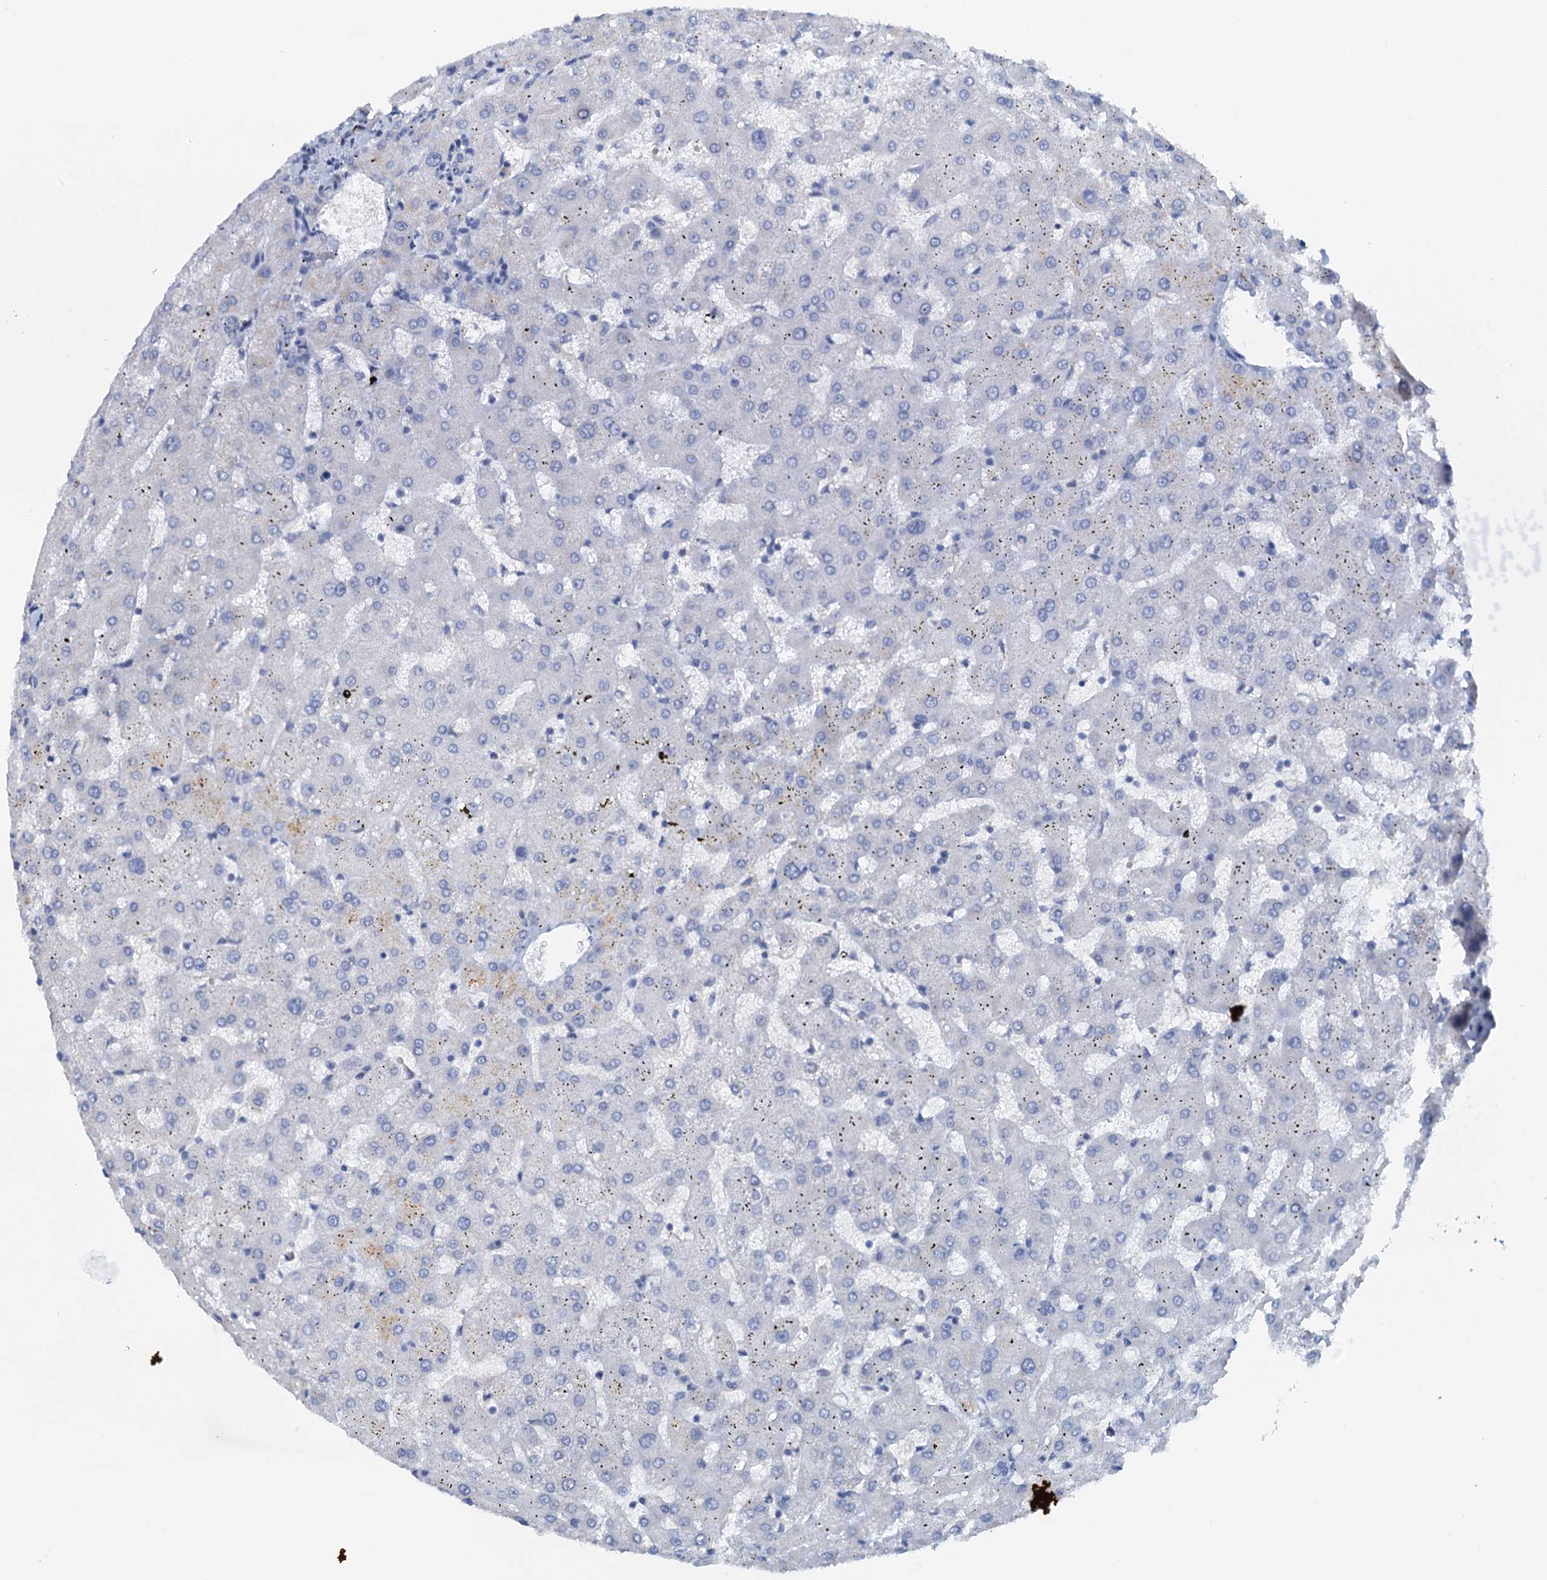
{"staining": {"intensity": "negative", "quantity": "none", "location": "none"}, "tissue": "liver", "cell_type": "Cholangiocytes", "image_type": "normal", "snomed": [{"axis": "morphology", "description": "Normal tissue, NOS"}, {"axis": "topography", "description": "Liver"}], "caption": "This is a image of immunohistochemistry staining of benign liver, which shows no staining in cholangiocytes.", "gene": "DTD1", "patient": {"sex": "female", "age": 63}}